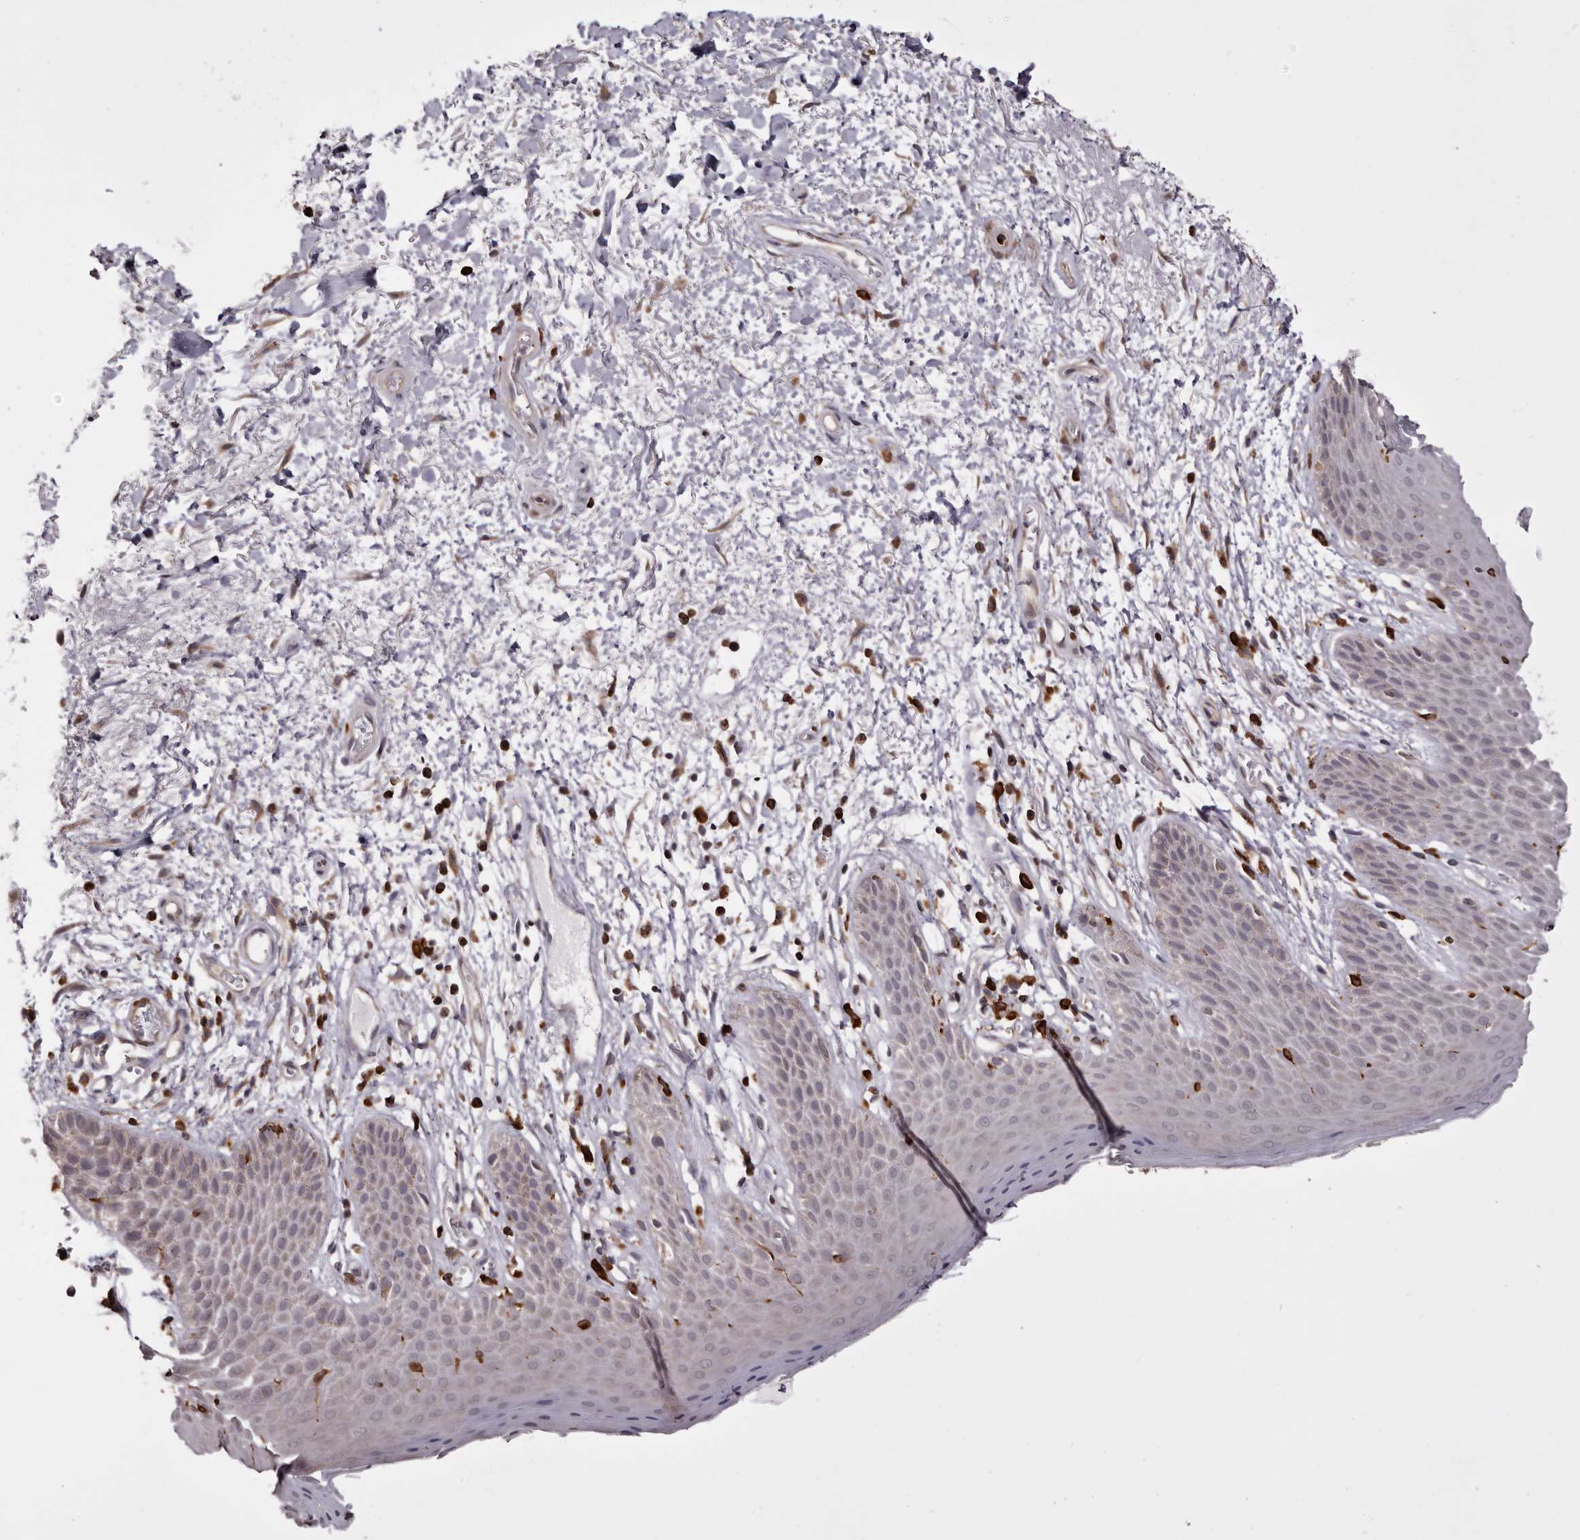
{"staining": {"intensity": "negative", "quantity": "none", "location": "none"}, "tissue": "skin", "cell_type": "Epidermal cells", "image_type": "normal", "snomed": [{"axis": "morphology", "description": "Normal tissue, NOS"}, {"axis": "topography", "description": "Anal"}], "caption": "There is no significant expression in epidermal cells of skin. Brightfield microscopy of IHC stained with DAB (brown) and hematoxylin (blue), captured at high magnification.", "gene": "TNNI1", "patient": {"sex": "male", "age": 74}}